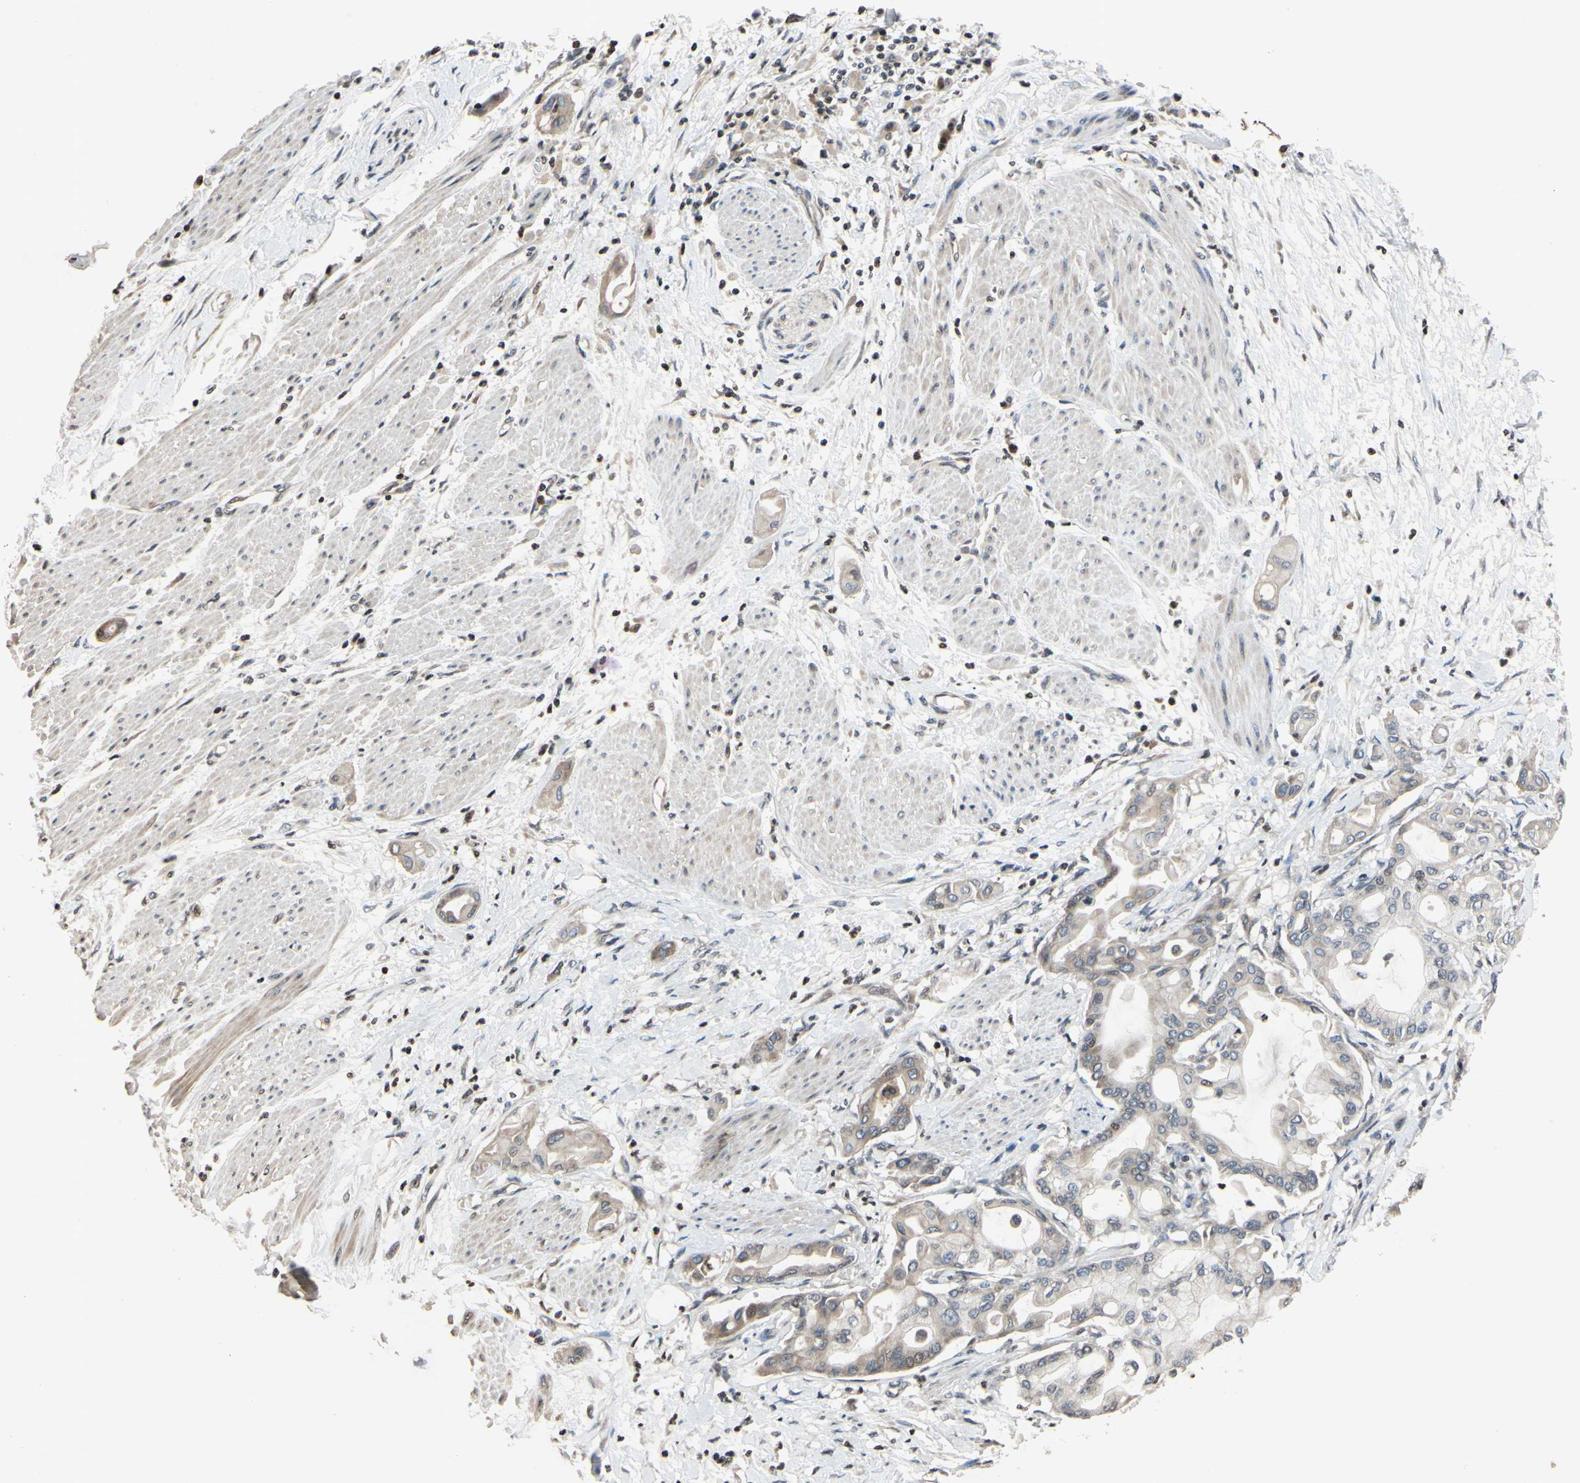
{"staining": {"intensity": "moderate", "quantity": "<25%", "location": "cytoplasmic/membranous,nuclear"}, "tissue": "pancreatic cancer", "cell_type": "Tumor cells", "image_type": "cancer", "snomed": [{"axis": "morphology", "description": "Adenocarcinoma, NOS"}, {"axis": "morphology", "description": "Adenocarcinoma, metastatic, NOS"}, {"axis": "topography", "description": "Lymph node"}, {"axis": "topography", "description": "Pancreas"}, {"axis": "topography", "description": "Duodenum"}], "caption": "Moderate cytoplasmic/membranous and nuclear staining is seen in about <25% of tumor cells in metastatic adenocarcinoma (pancreatic).", "gene": "ARG1", "patient": {"sex": "female", "age": 64}}